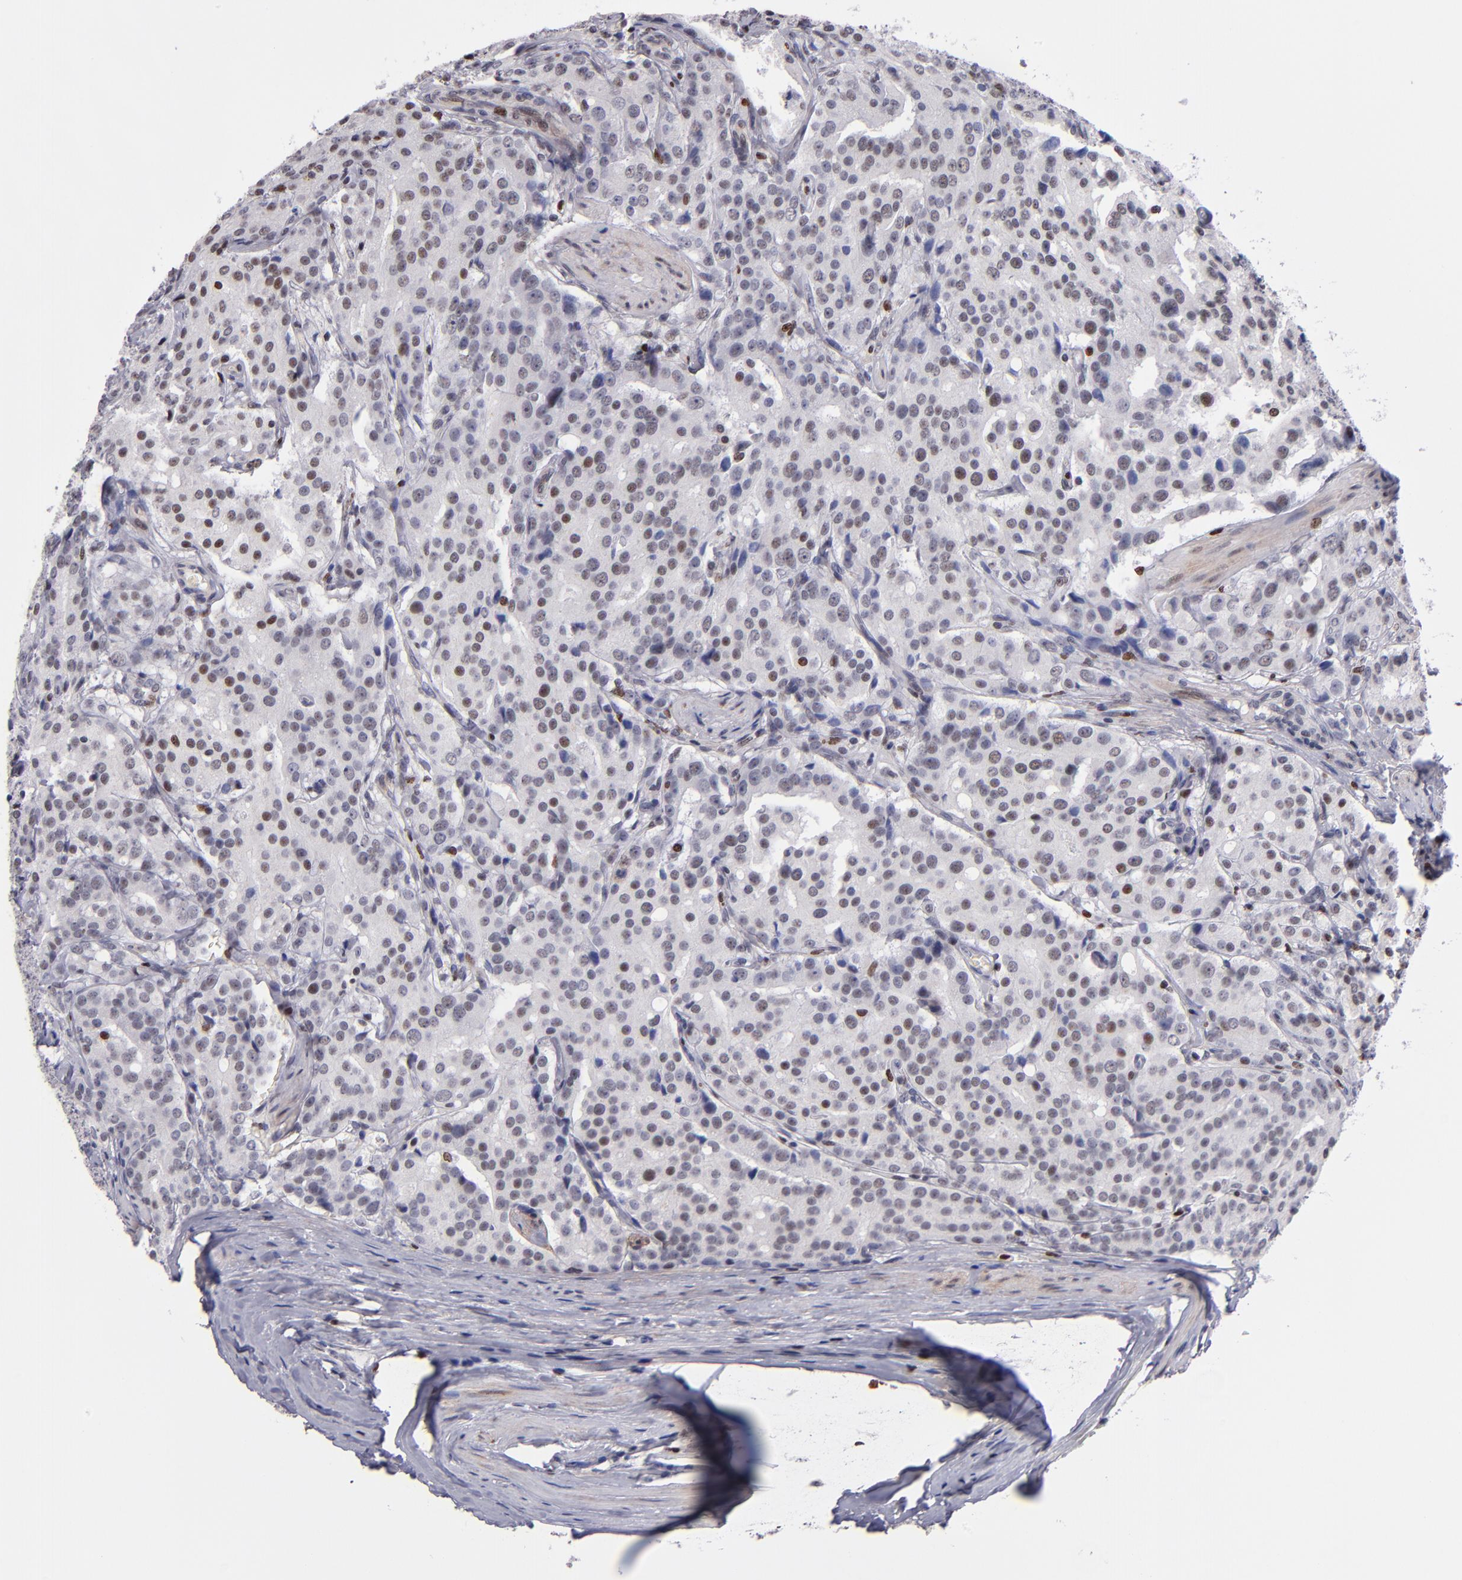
{"staining": {"intensity": "moderate", "quantity": "<25%", "location": "nuclear"}, "tissue": "prostate cancer", "cell_type": "Tumor cells", "image_type": "cancer", "snomed": [{"axis": "morphology", "description": "Adenocarcinoma, Medium grade"}, {"axis": "topography", "description": "Prostate"}], "caption": "Human prostate medium-grade adenocarcinoma stained with a brown dye shows moderate nuclear positive positivity in about <25% of tumor cells.", "gene": "POLA1", "patient": {"sex": "male", "age": 72}}